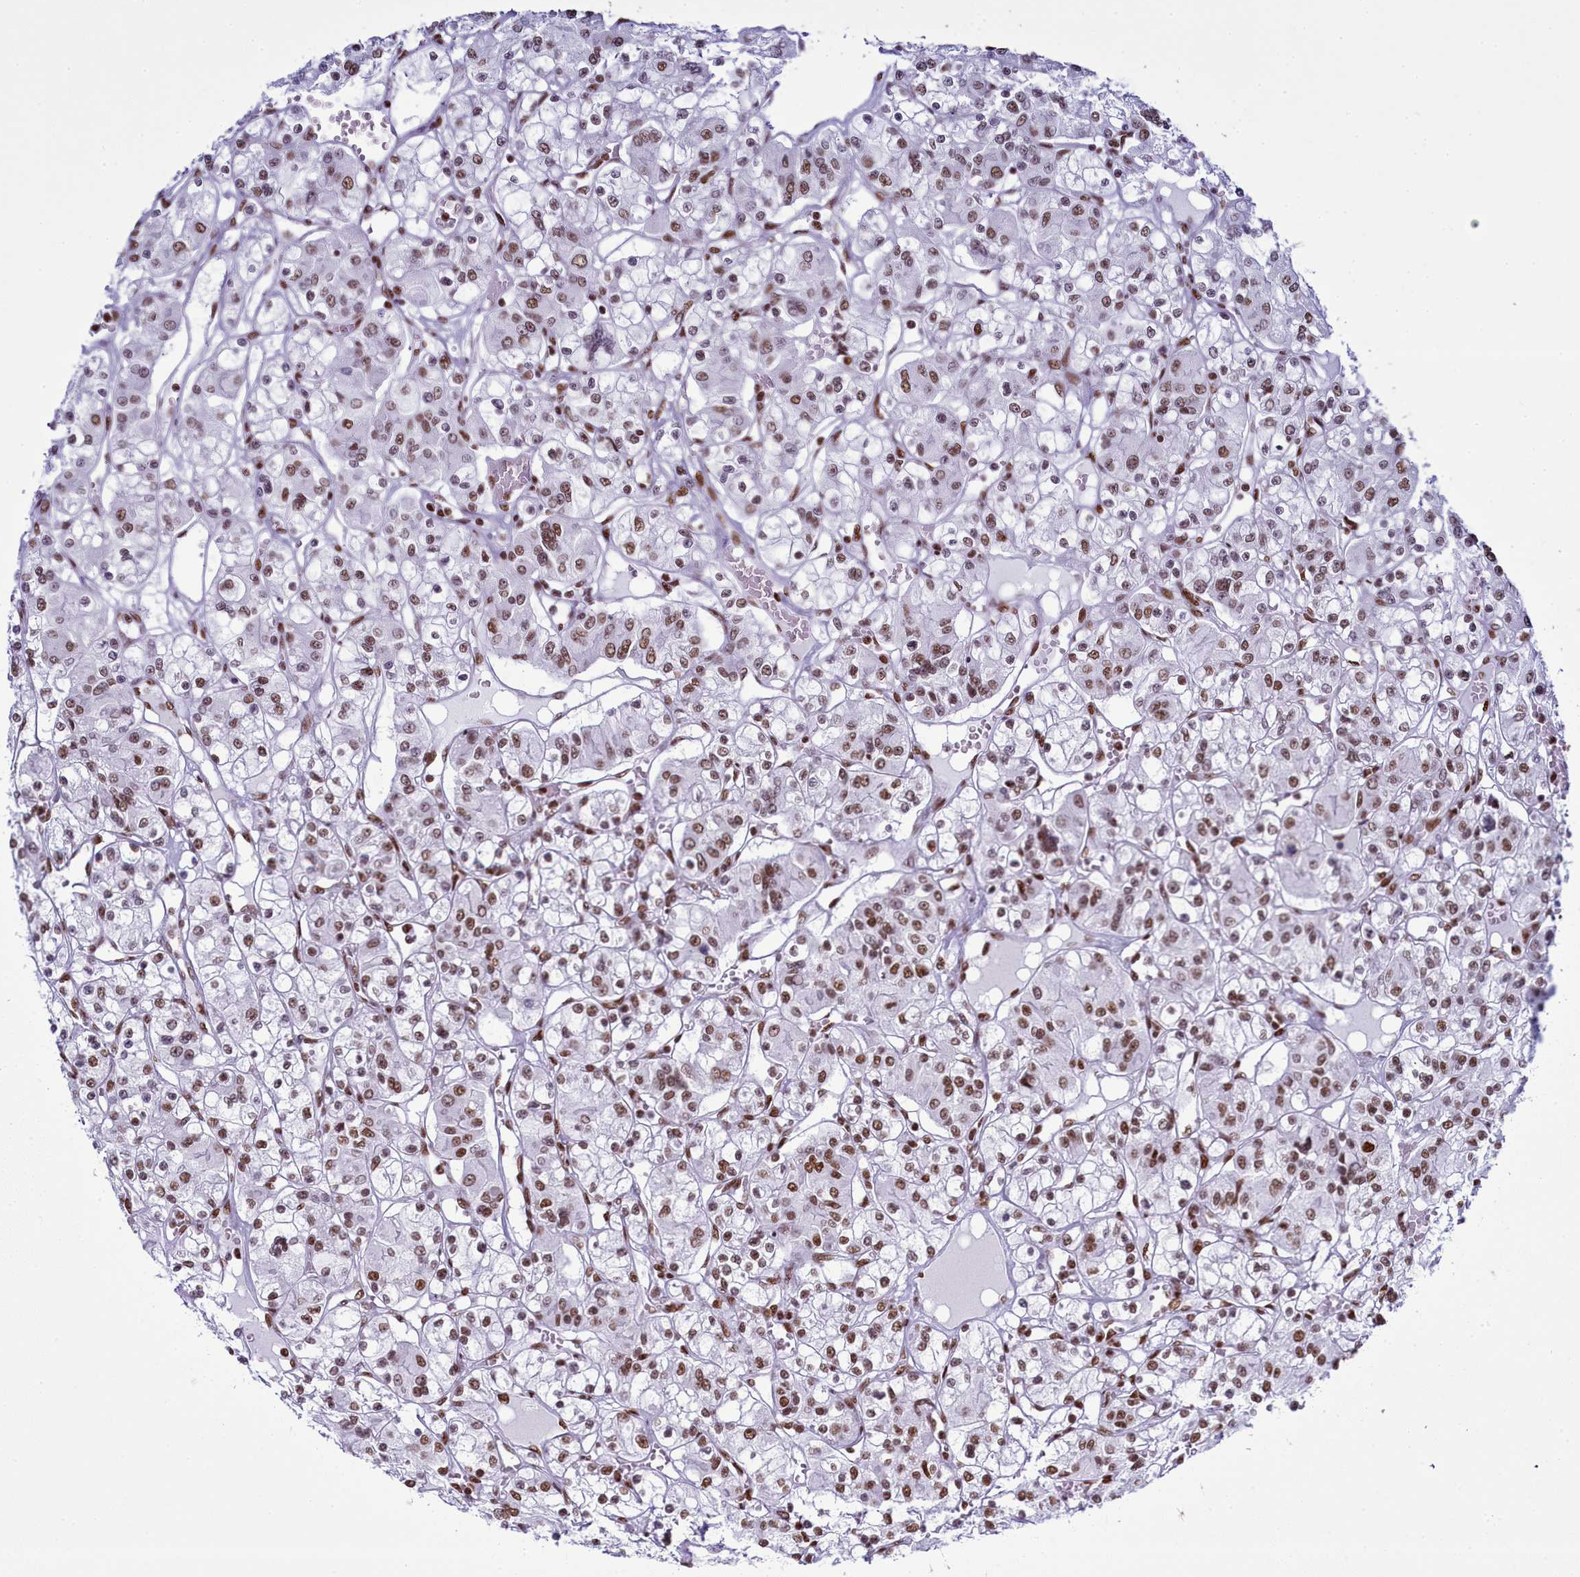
{"staining": {"intensity": "moderate", "quantity": ">75%", "location": "nuclear"}, "tissue": "renal cancer", "cell_type": "Tumor cells", "image_type": "cancer", "snomed": [{"axis": "morphology", "description": "Adenocarcinoma, NOS"}, {"axis": "topography", "description": "Kidney"}], "caption": "This is an image of IHC staining of renal cancer (adenocarcinoma), which shows moderate expression in the nuclear of tumor cells.", "gene": "RALY", "patient": {"sex": "female", "age": 59}}